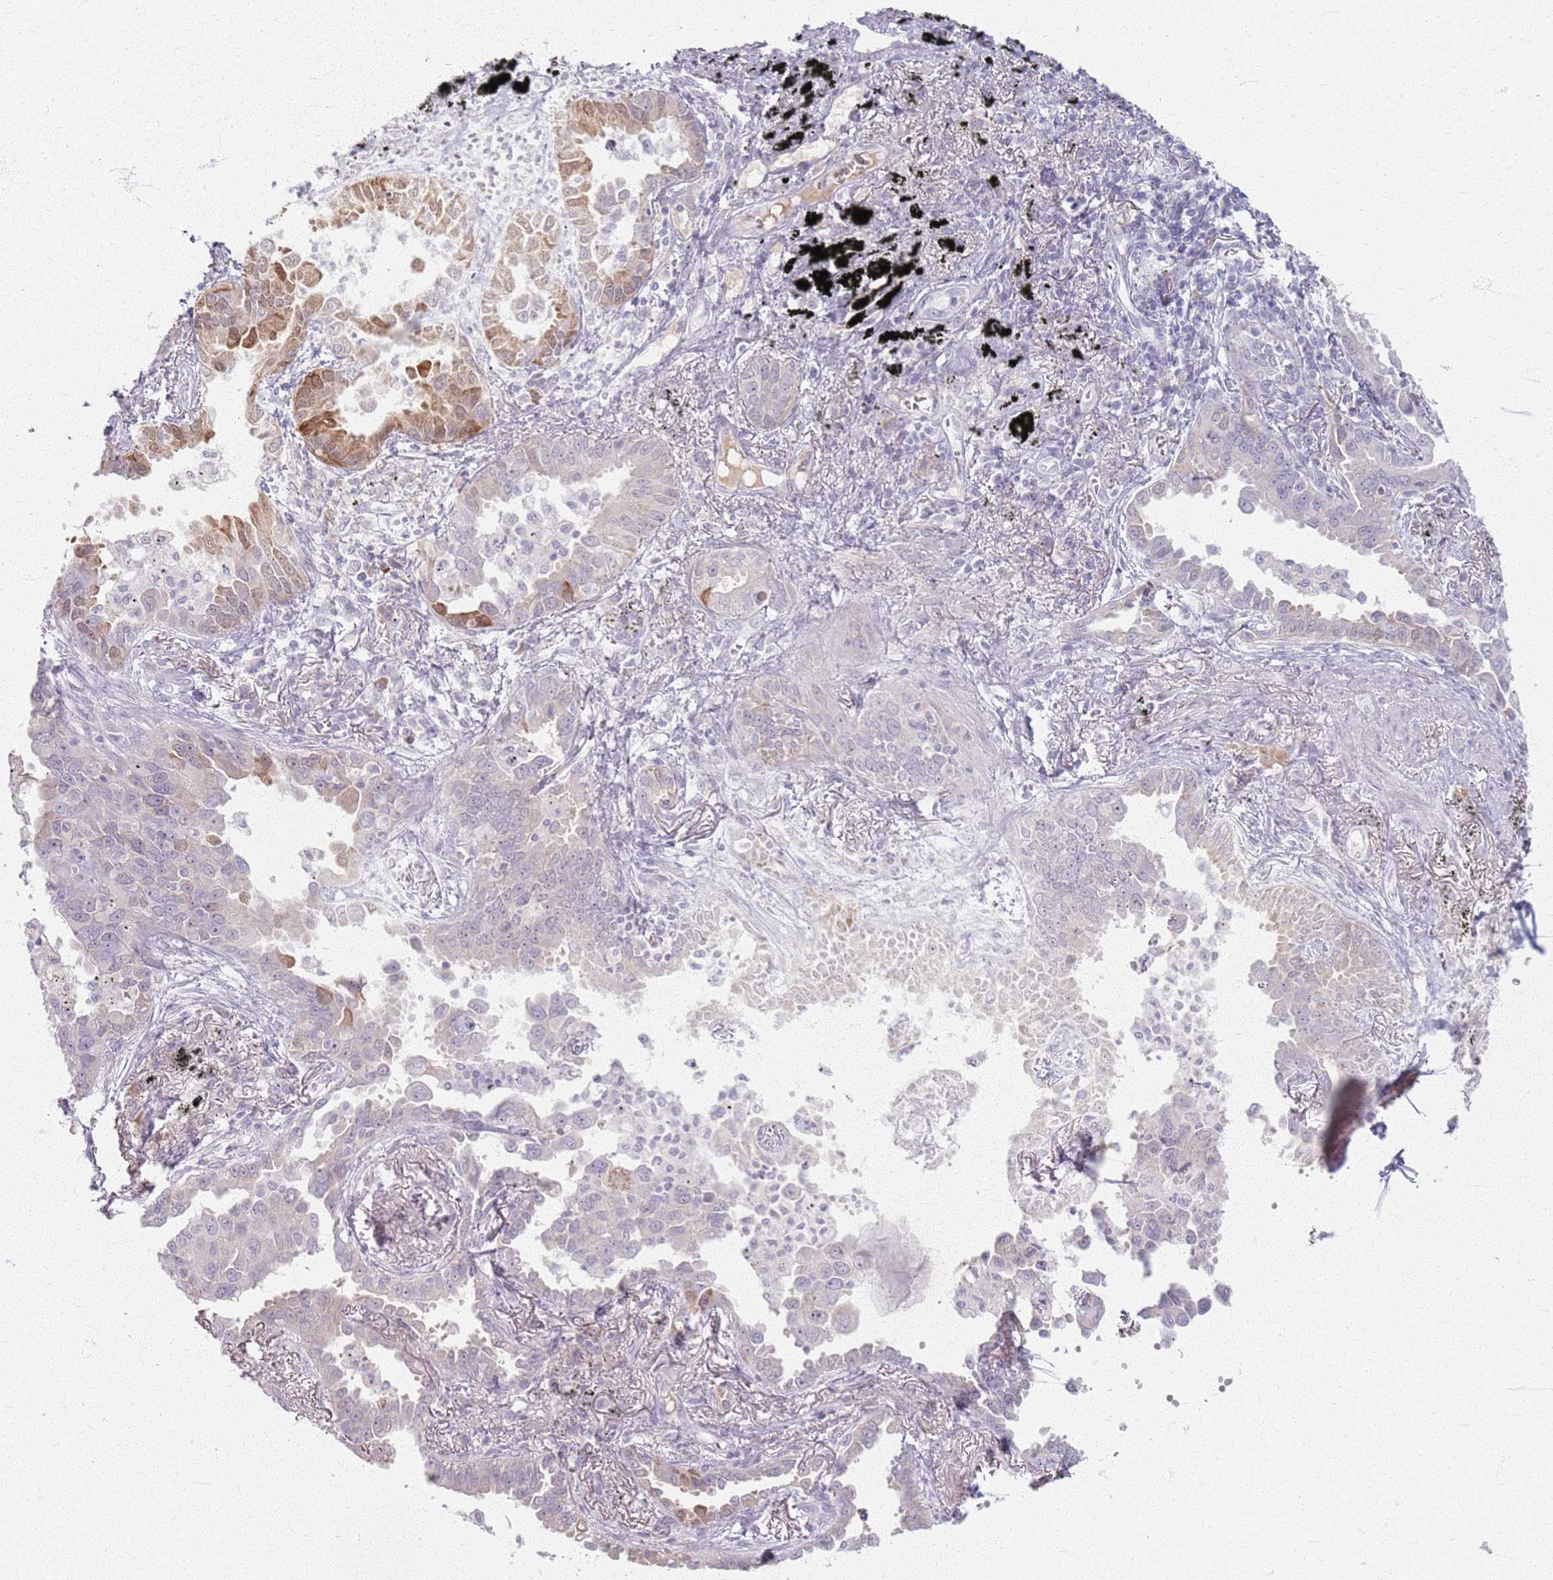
{"staining": {"intensity": "moderate", "quantity": "<25%", "location": "cytoplasmic/membranous,nuclear"}, "tissue": "lung cancer", "cell_type": "Tumor cells", "image_type": "cancer", "snomed": [{"axis": "morphology", "description": "Adenocarcinoma, NOS"}, {"axis": "topography", "description": "Lung"}], "caption": "Immunohistochemistry of adenocarcinoma (lung) reveals low levels of moderate cytoplasmic/membranous and nuclear positivity in about <25% of tumor cells.", "gene": "CRIPT", "patient": {"sex": "male", "age": 67}}